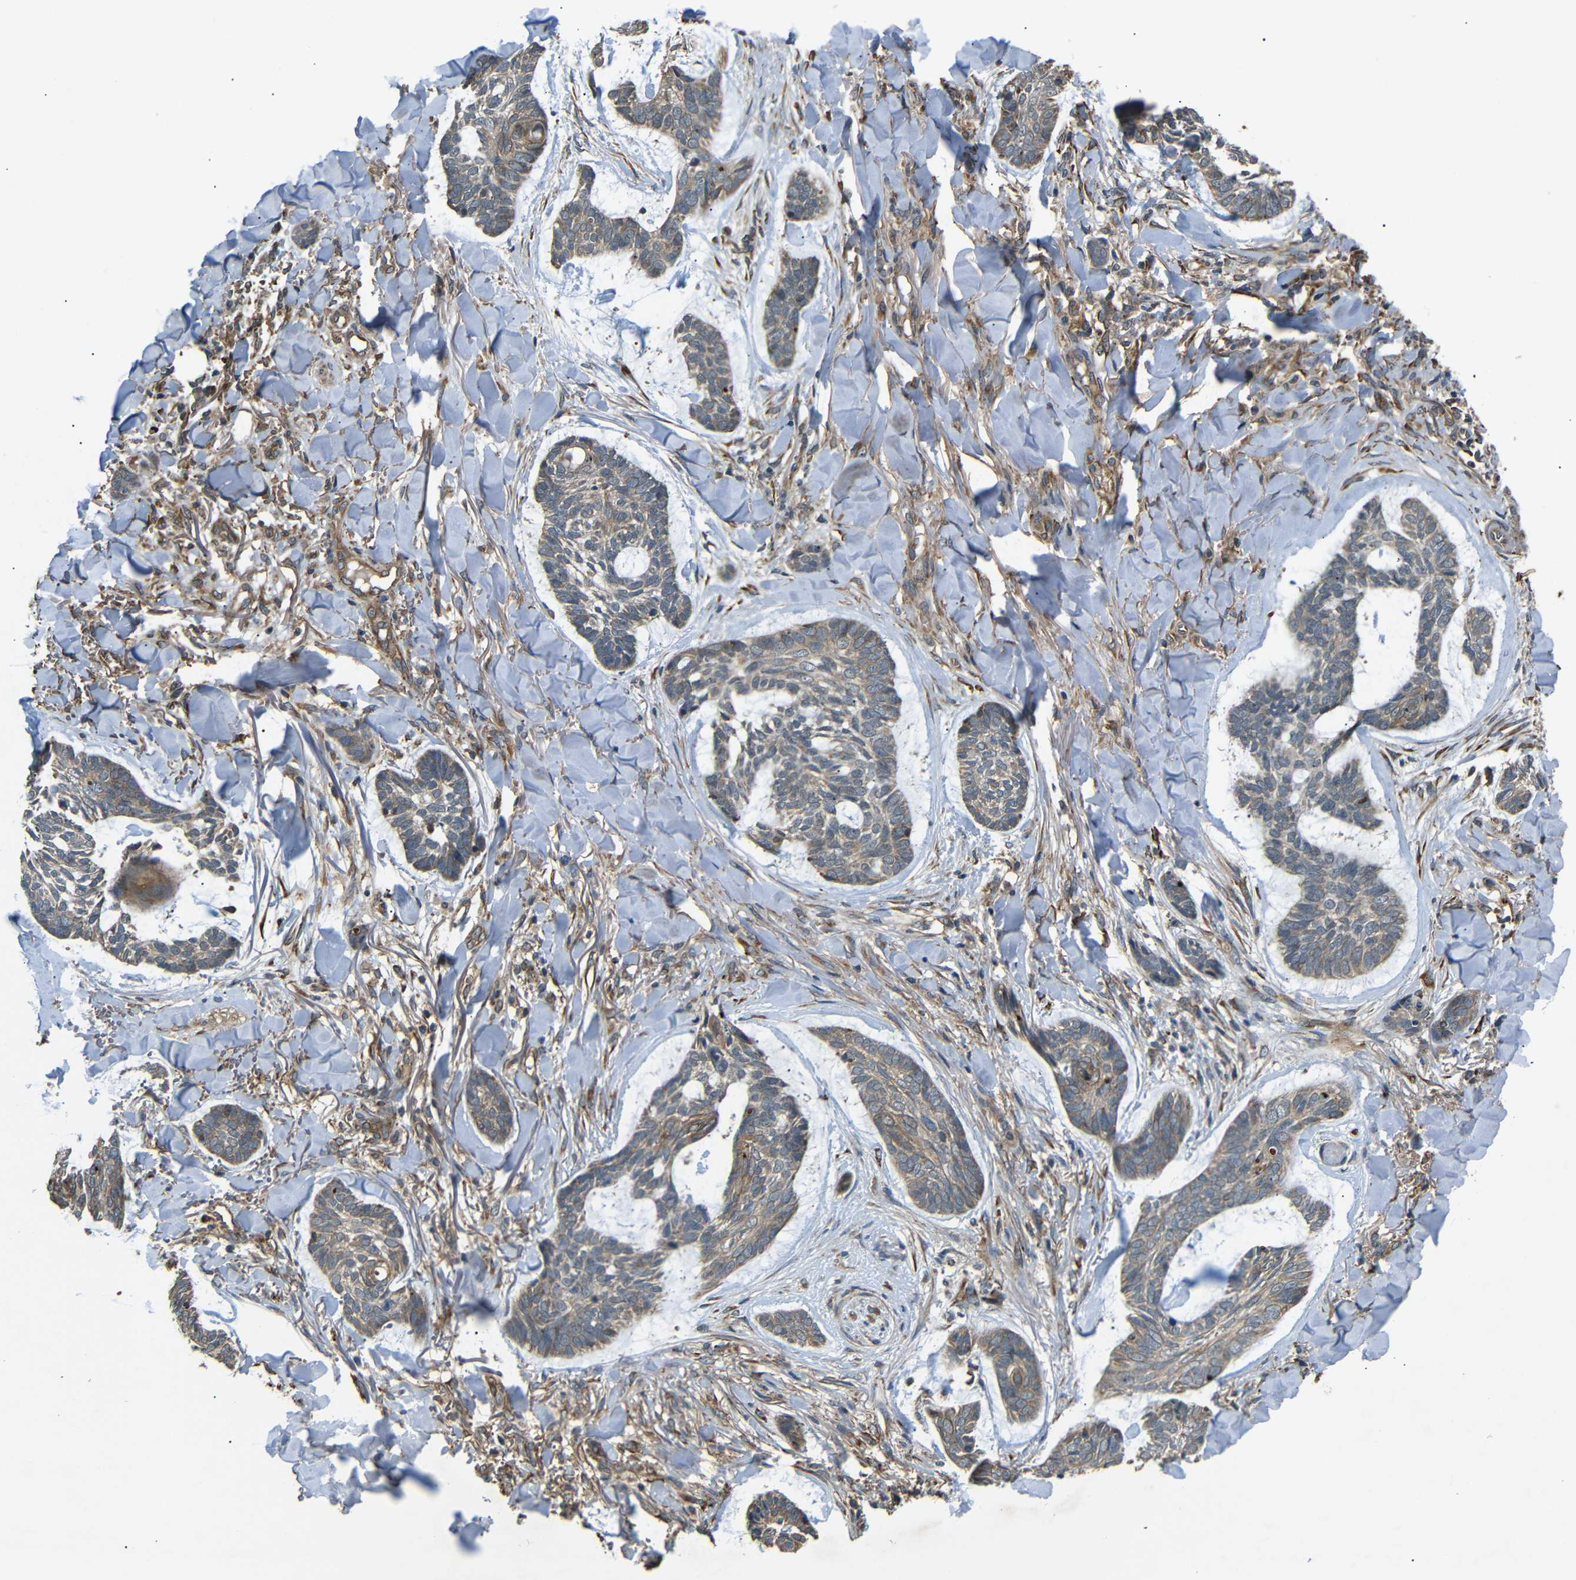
{"staining": {"intensity": "weak", "quantity": ">75%", "location": "cytoplasmic/membranous"}, "tissue": "skin cancer", "cell_type": "Tumor cells", "image_type": "cancer", "snomed": [{"axis": "morphology", "description": "Basal cell carcinoma"}, {"axis": "topography", "description": "Skin"}], "caption": "Human skin basal cell carcinoma stained with a protein marker displays weak staining in tumor cells.", "gene": "TRPC1", "patient": {"sex": "male", "age": 43}}